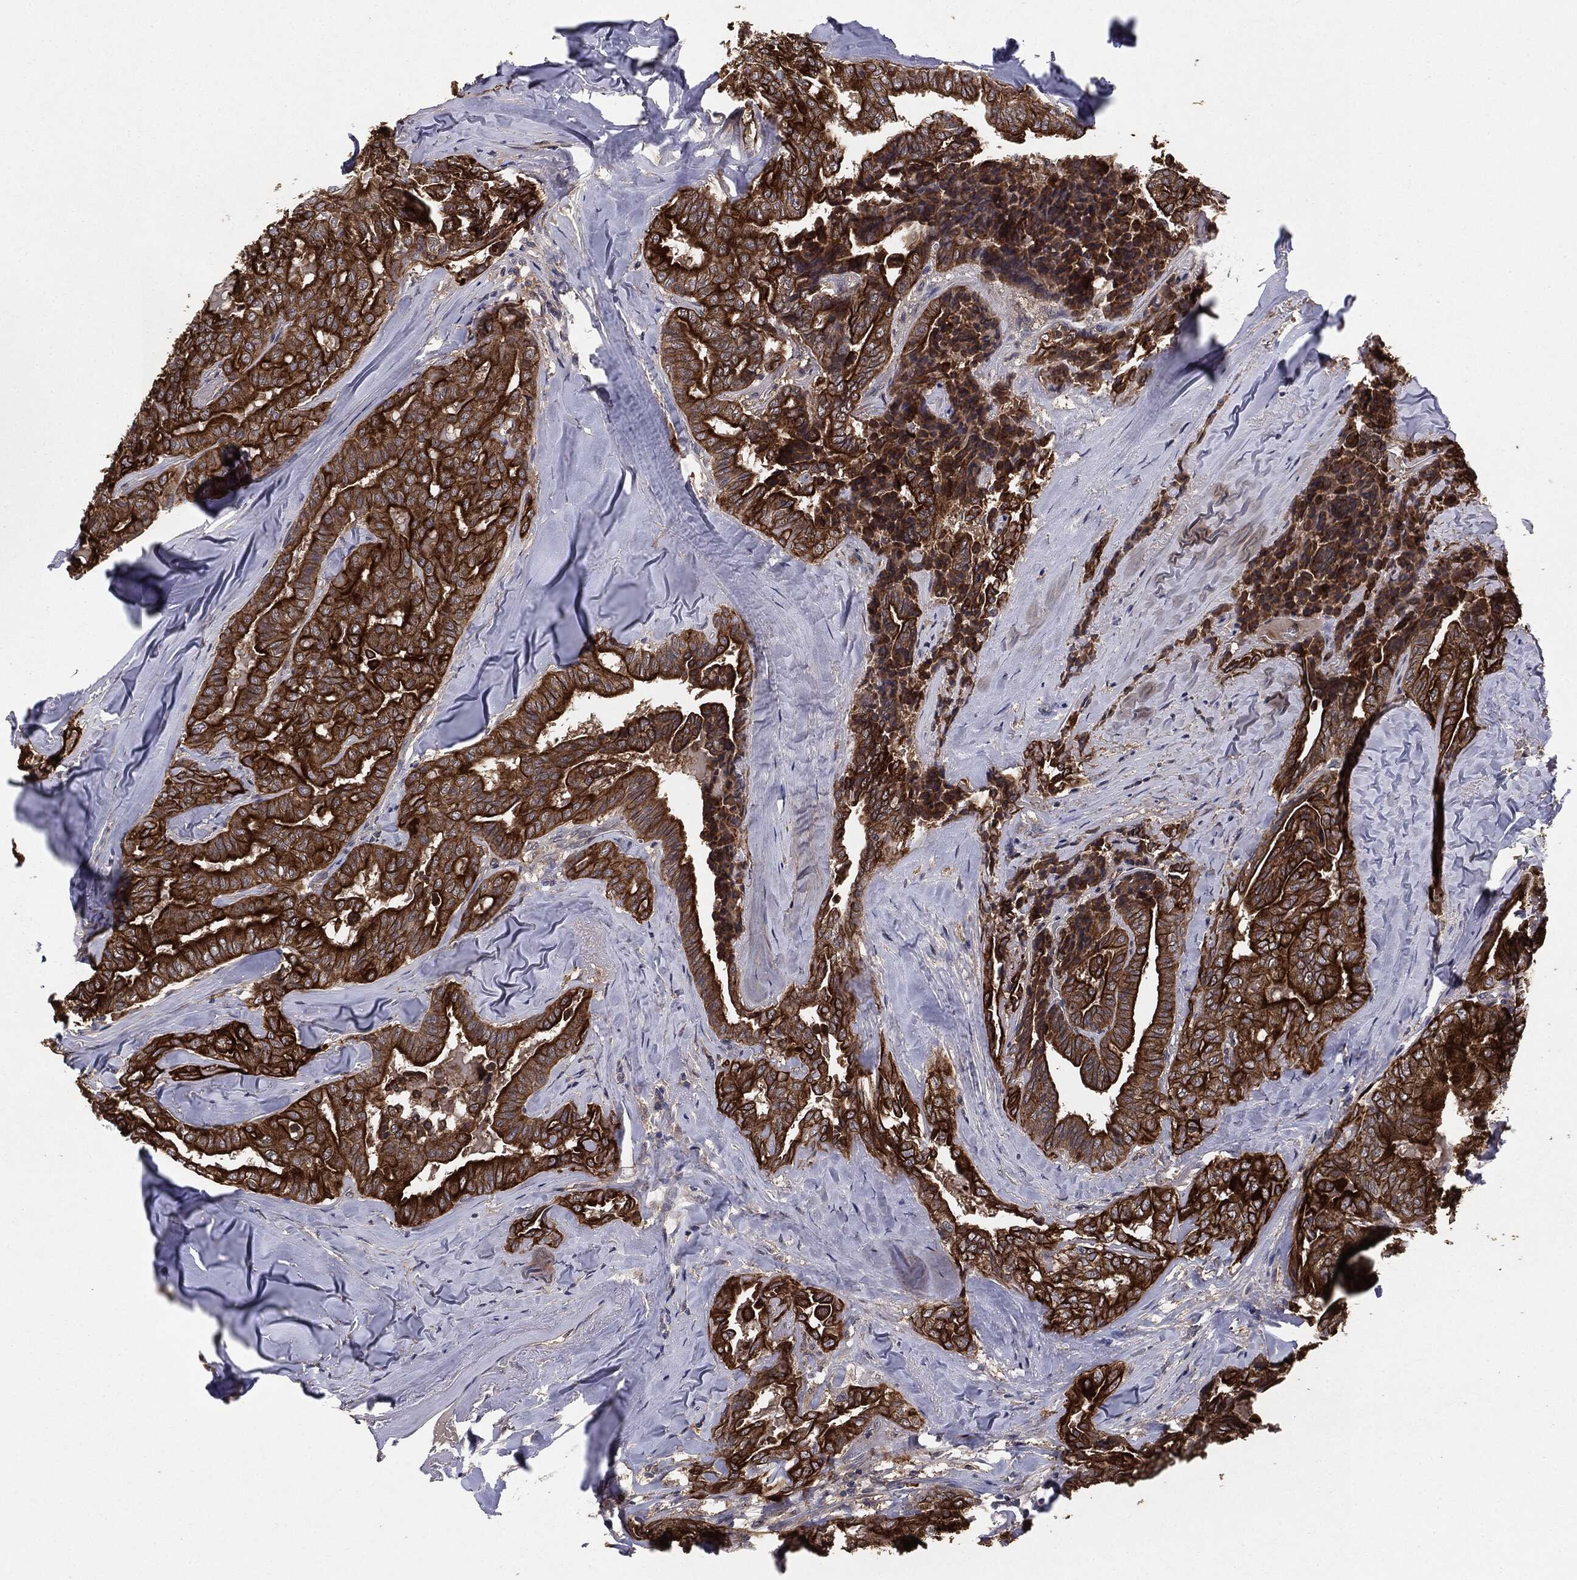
{"staining": {"intensity": "strong", "quantity": ">75%", "location": "cytoplasmic/membranous"}, "tissue": "thyroid cancer", "cell_type": "Tumor cells", "image_type": "cancer", "snomed": [{"axis": "morphology", "description": "Papillary adenocarcinoma, NOS"}, {"axis": "topography", "description": "Thyroid gland"}], "caption": "Thyroid cancer (papillary adenocarcinoma) stained for a protein displays strong cytoplasmic/membranous positivity in tumor cells.", "gene": "KRT7", "patient": {"sex": "female", "age": 68}}